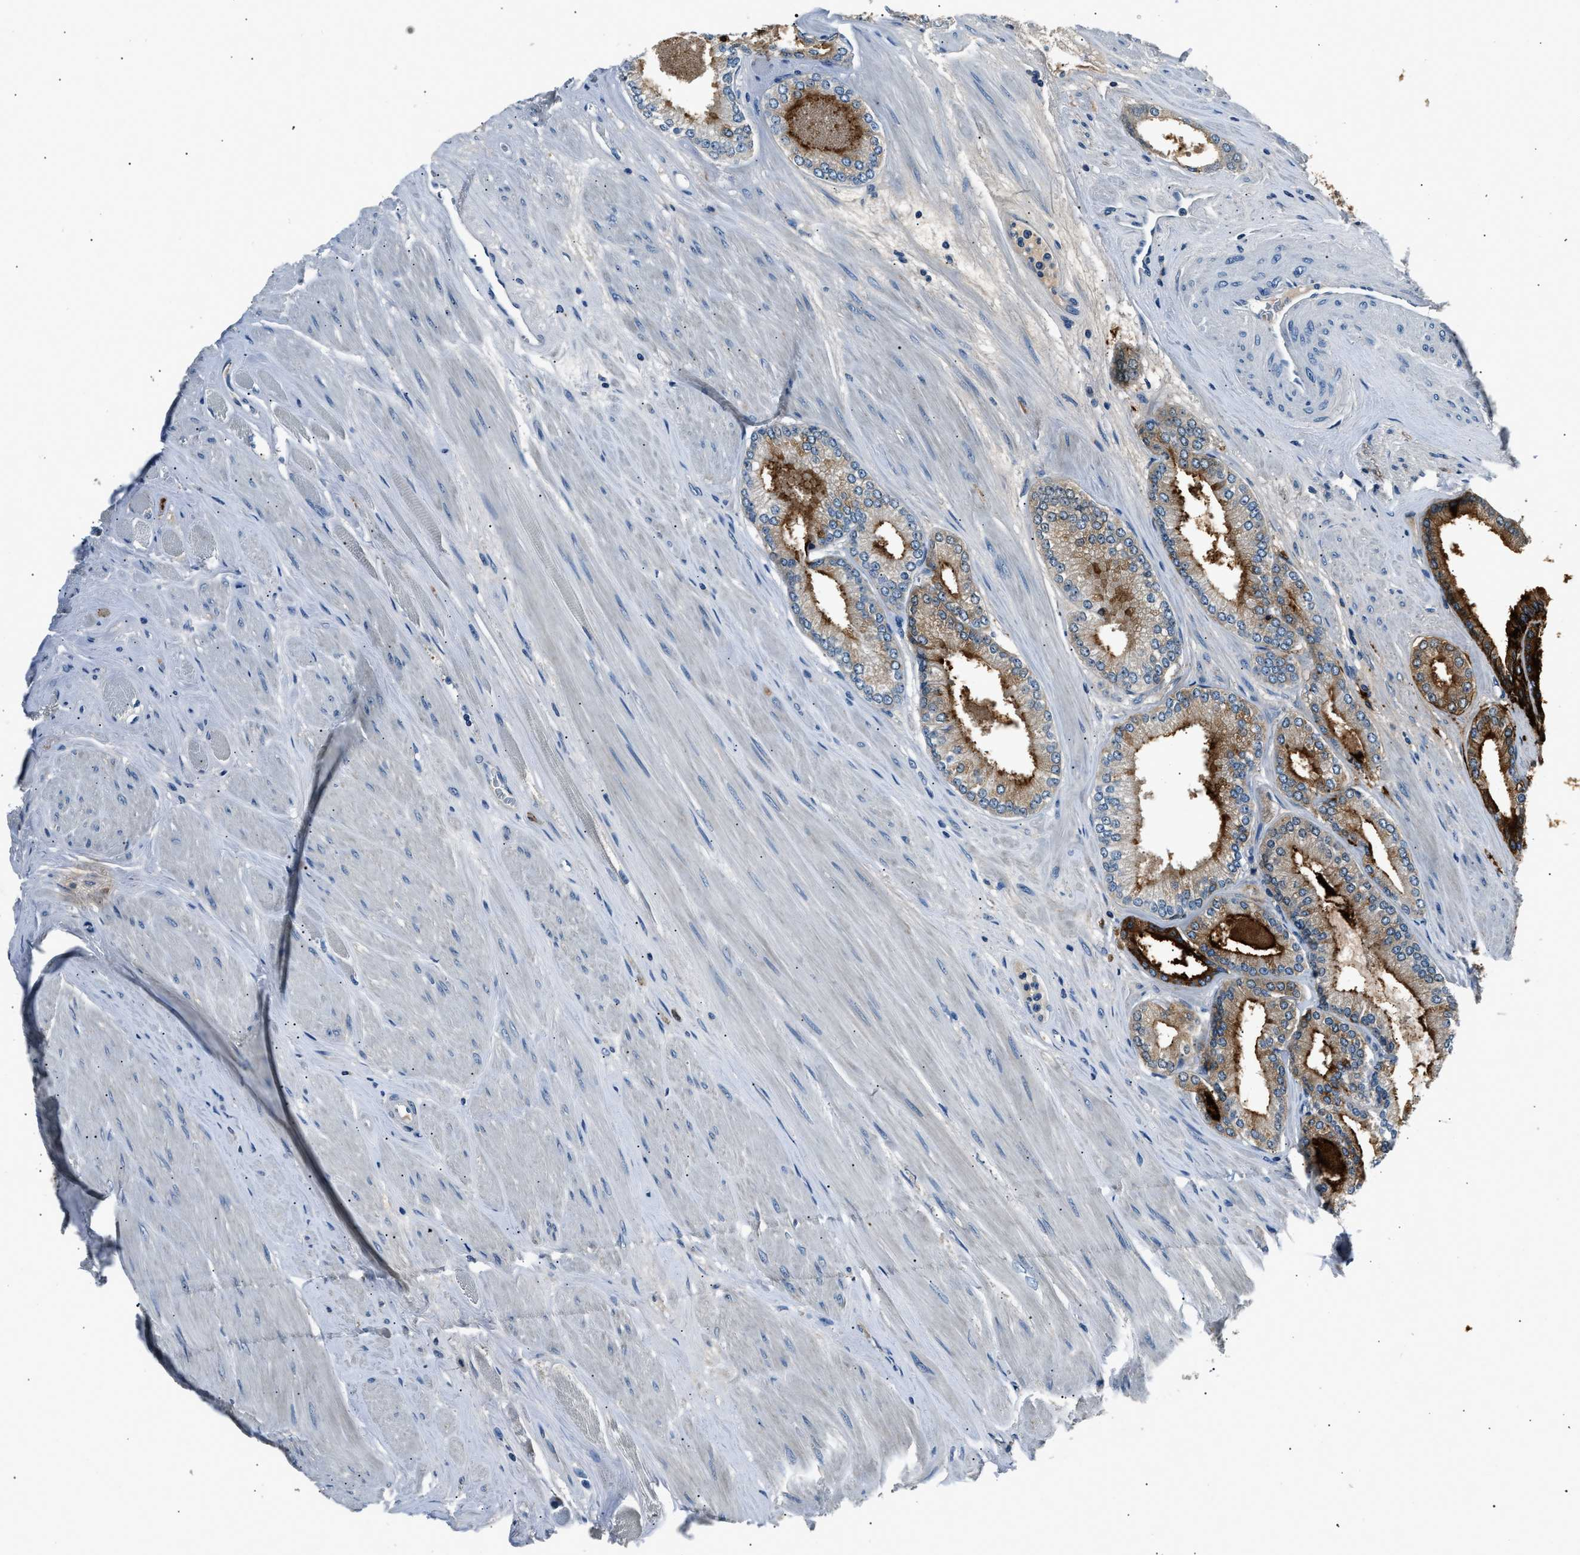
{"staining": {"intensity": "strong", "quantity": "25%-75%", "location": "cytoplasmic/membranous"}, "tissue": "prostate cancer", "cell_type": "Tumor cells", "image_type": "cancer", "snomed": [{"axis": "morphology", "description": "Adenocarcinoma, High grade"}, {"axis": "topography", "description": "Prostate"}], "caption": "Immunohistochemistry (IHC) image of neoplastic tissue: prostate cancer stained using IHC displays high levels of strong protein expression localized specifically in the cytoplasmic/membranous of tumor cells, appearing as a cytoplasmic/membranous brown color.", "gene": "INHA", "patient": {"sex": "male", "age": 61}}